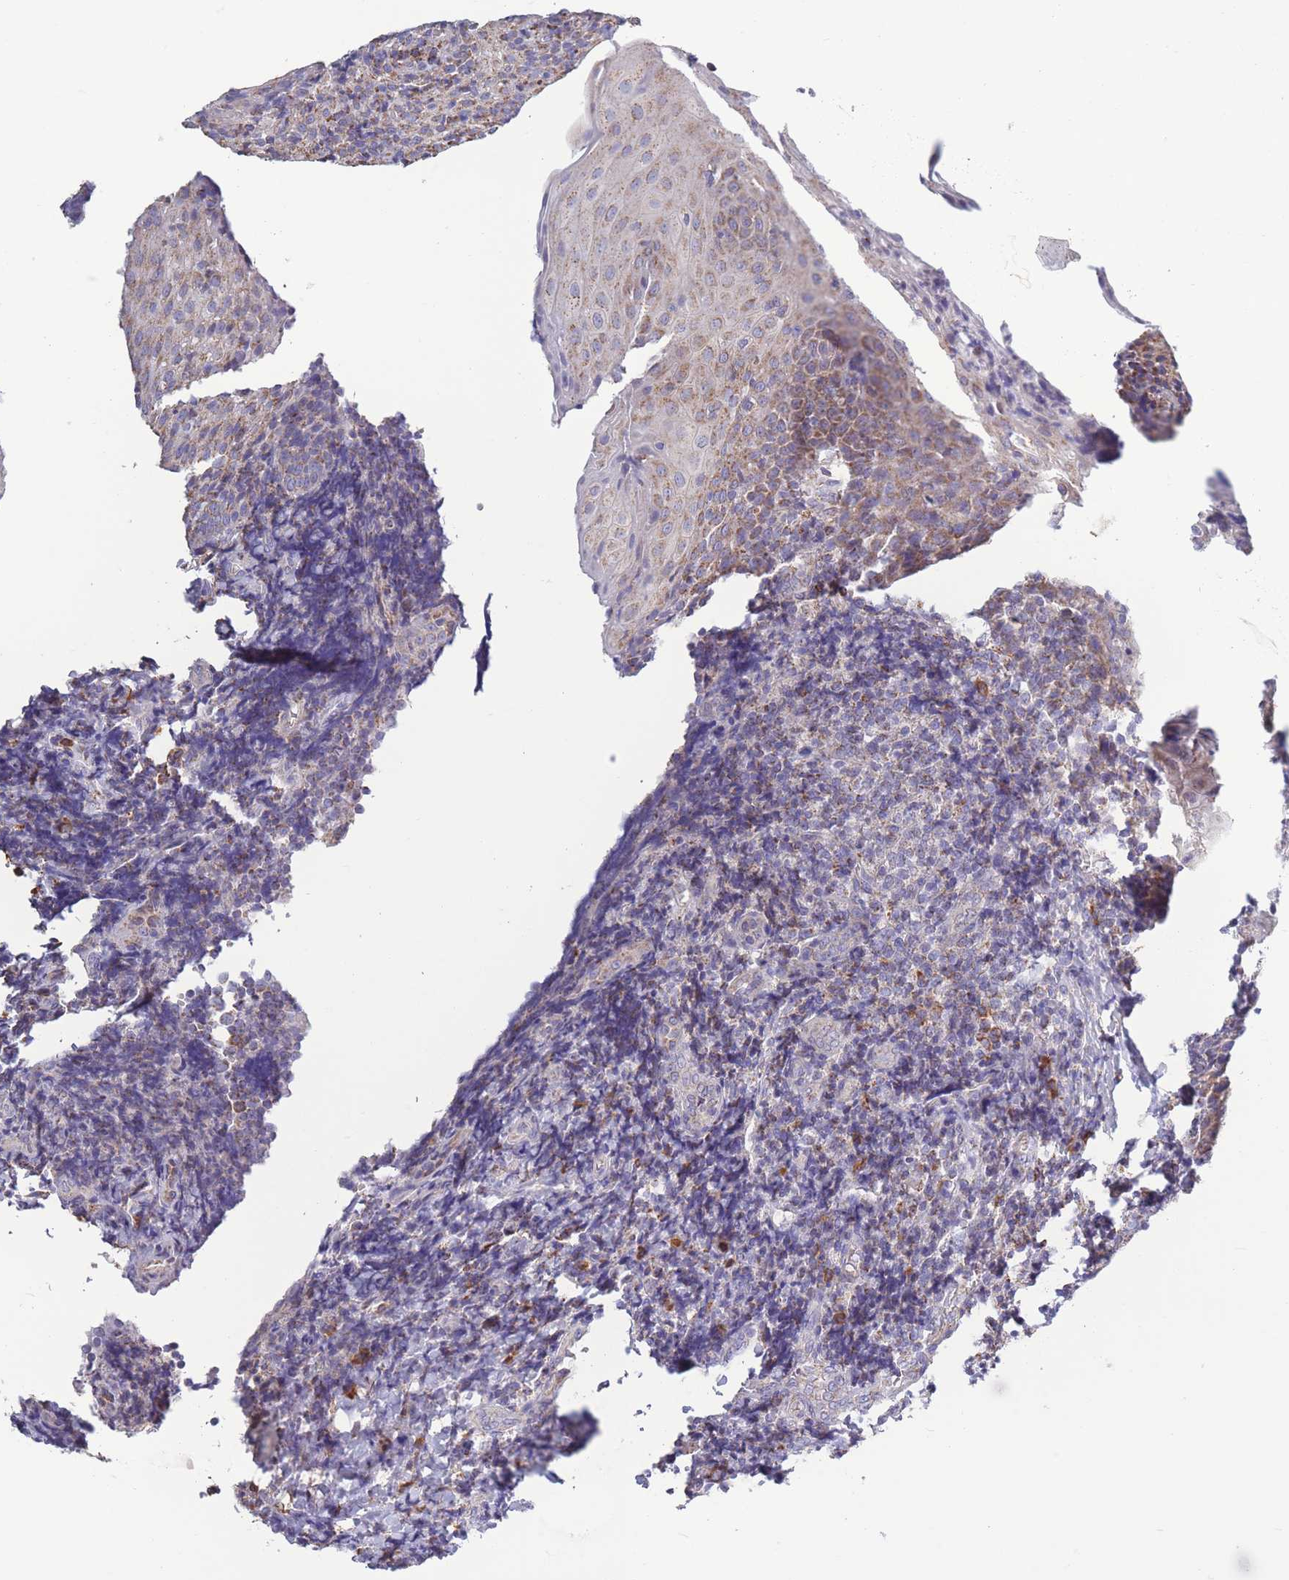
{"staining": {"intensity": "weak", "quantity": "25%-75%", "location": "cytoplasmic/membranous"}, "tissue": "tonsil", "cell_type": "Germinal center cells", "image_type": "normal", "snomed": [{"axis": "morphology", "description": "Normal tissue, NOS"}, {"axis": "topography", "description": "Tonsil"}], "caption": "Germinal center cells reveal low levels of weak cytoplasmic/membranous expression in about 25%-75% of cells in normal tonsil. The staining was performed using DAB (3,3'-diaminobenzidine) to visualize the protein expression in brown, while the nuclei were stained in blue with hematoxylin (Magnification: 20x).", "gene": "PDHA1", "patient": {"sex": "female", "age": 19}}